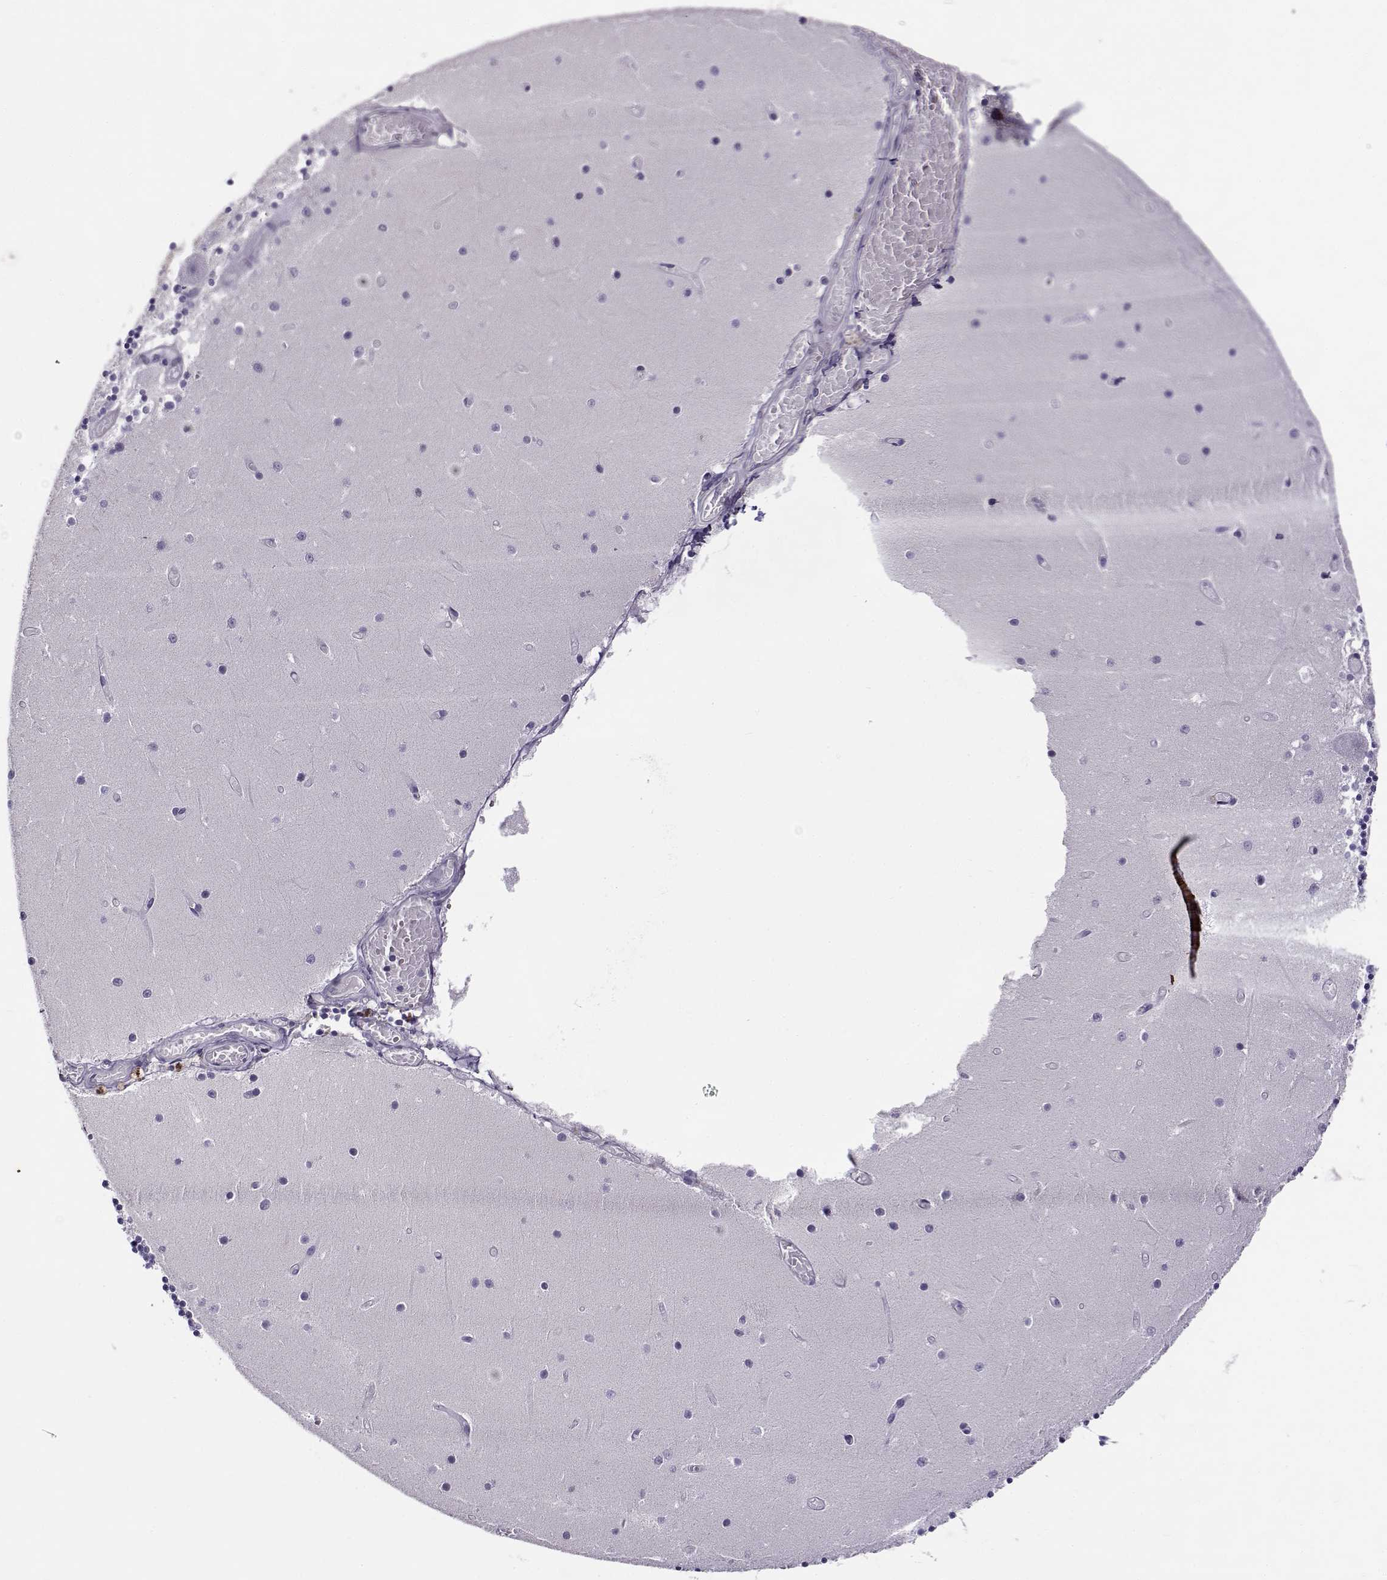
{"staining": {"intensity": "negative", "quantity": "none", "location": "none"}, "tissue": "cerebellum", "cell_type": "Cells in granular layer", "image_type": "normal", "snomed": [{"axis": "morphology", "description": "Normal tissue, NOS"}, {"axis": "topography", "description": "Cerebellum"}], "caption": "Unremarkable cerebellum was stained to show a protein in brown. There is no significant staining in cells in granular layer. (Brightfield microscopy of DAB (3,3'-diaminobenzidine) IHC at high magnification).", "gene": "BACH1", "patient": {"sex": "female", "age": 28}}